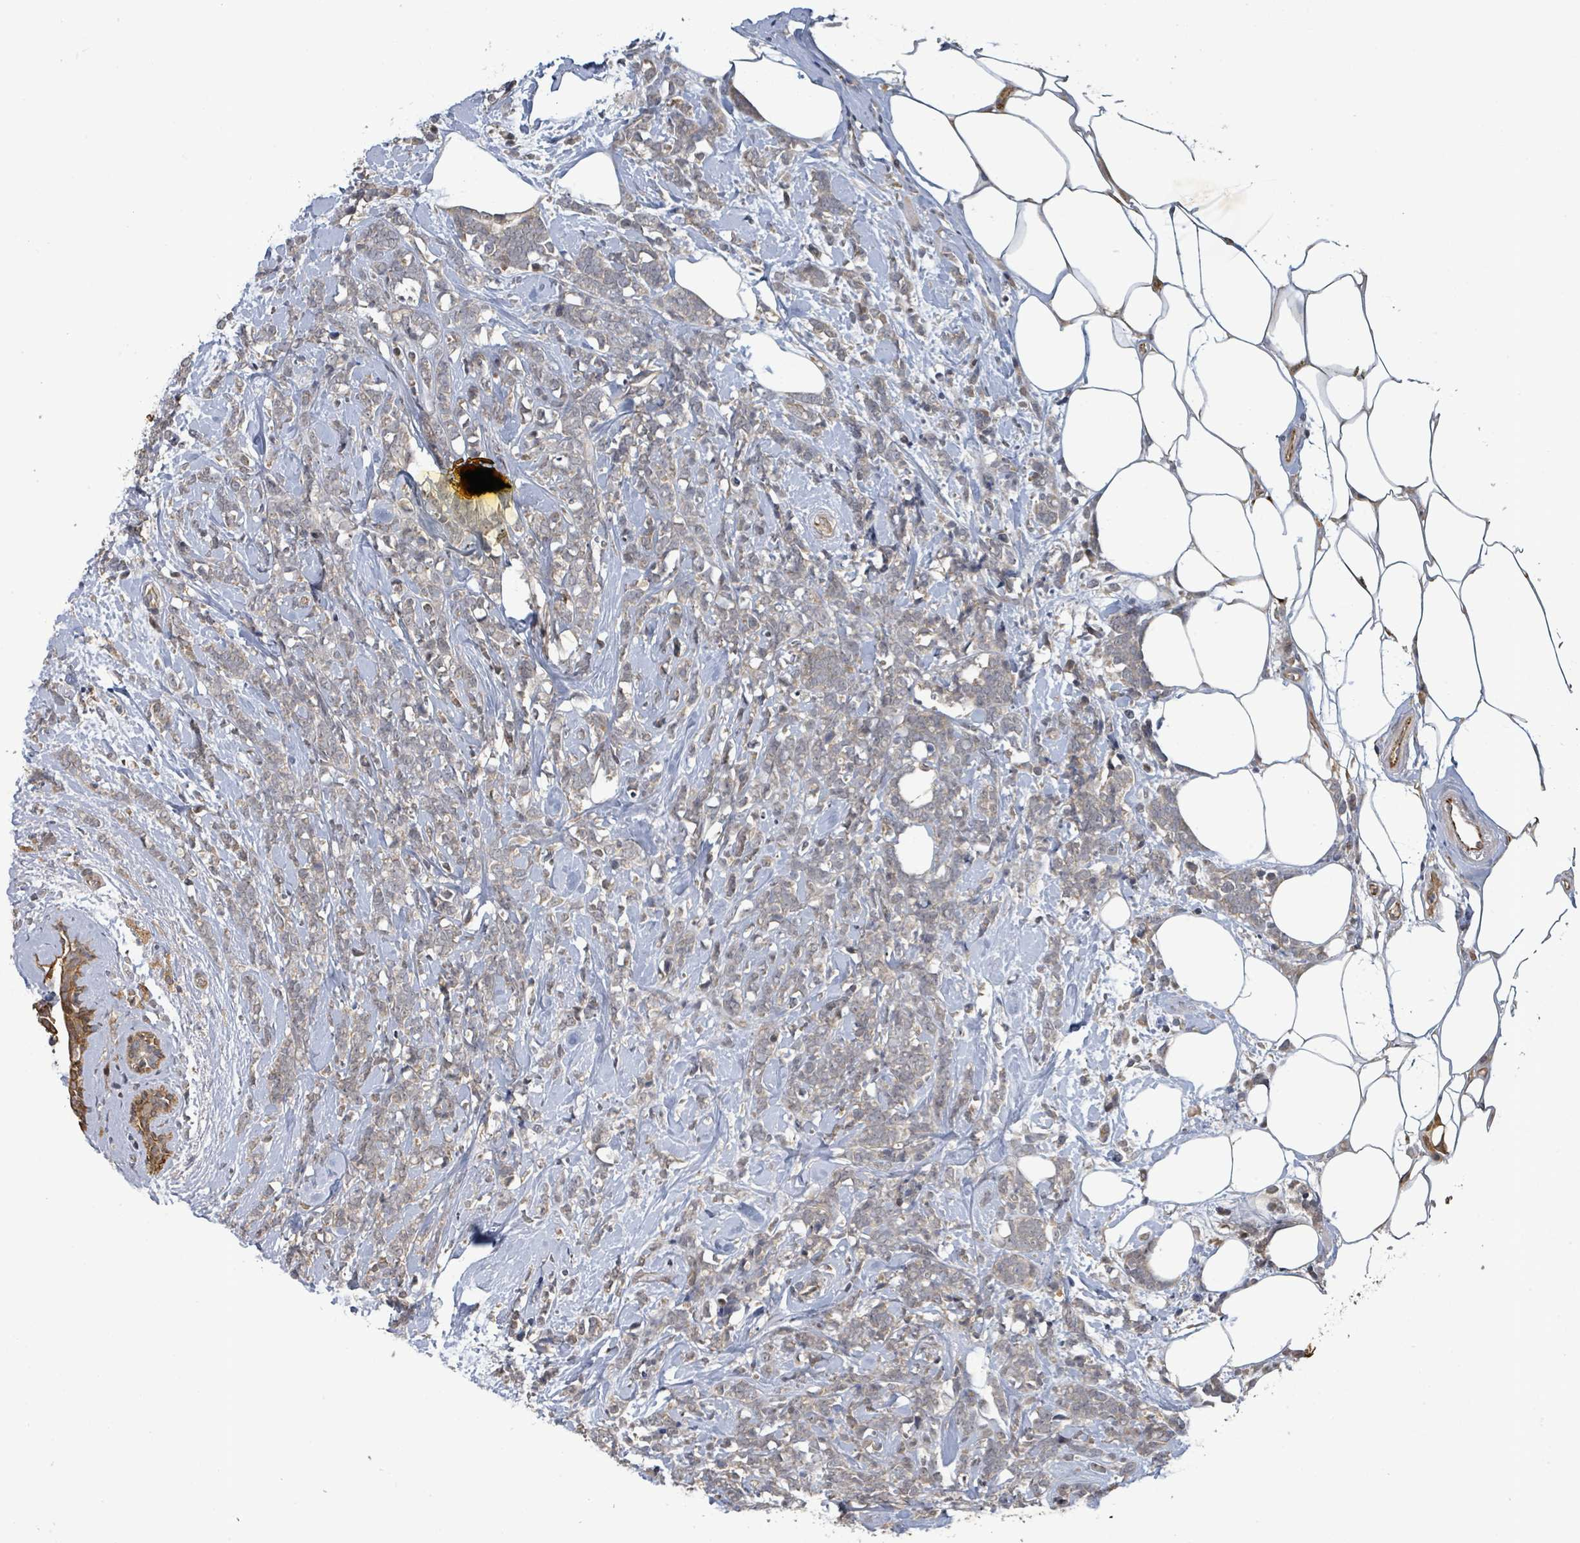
{"staining": {"intensity": "negative", "quantity": "none", "location": "none"}, "tissue": "breast cancer", "cell_type": "Tumor cells", "image_type": "cancer", "snomed": [{"axis": "morphology", "description": "Lobular carcinoma"}, {"axis": "topography", "description": "Breast"}], "caption": "The image demonstrates no significant expression in tumor cells of lobular carcinoma (breast).", "gene": "ITGA11", "patient": {"sex": "female", "age": 58}}